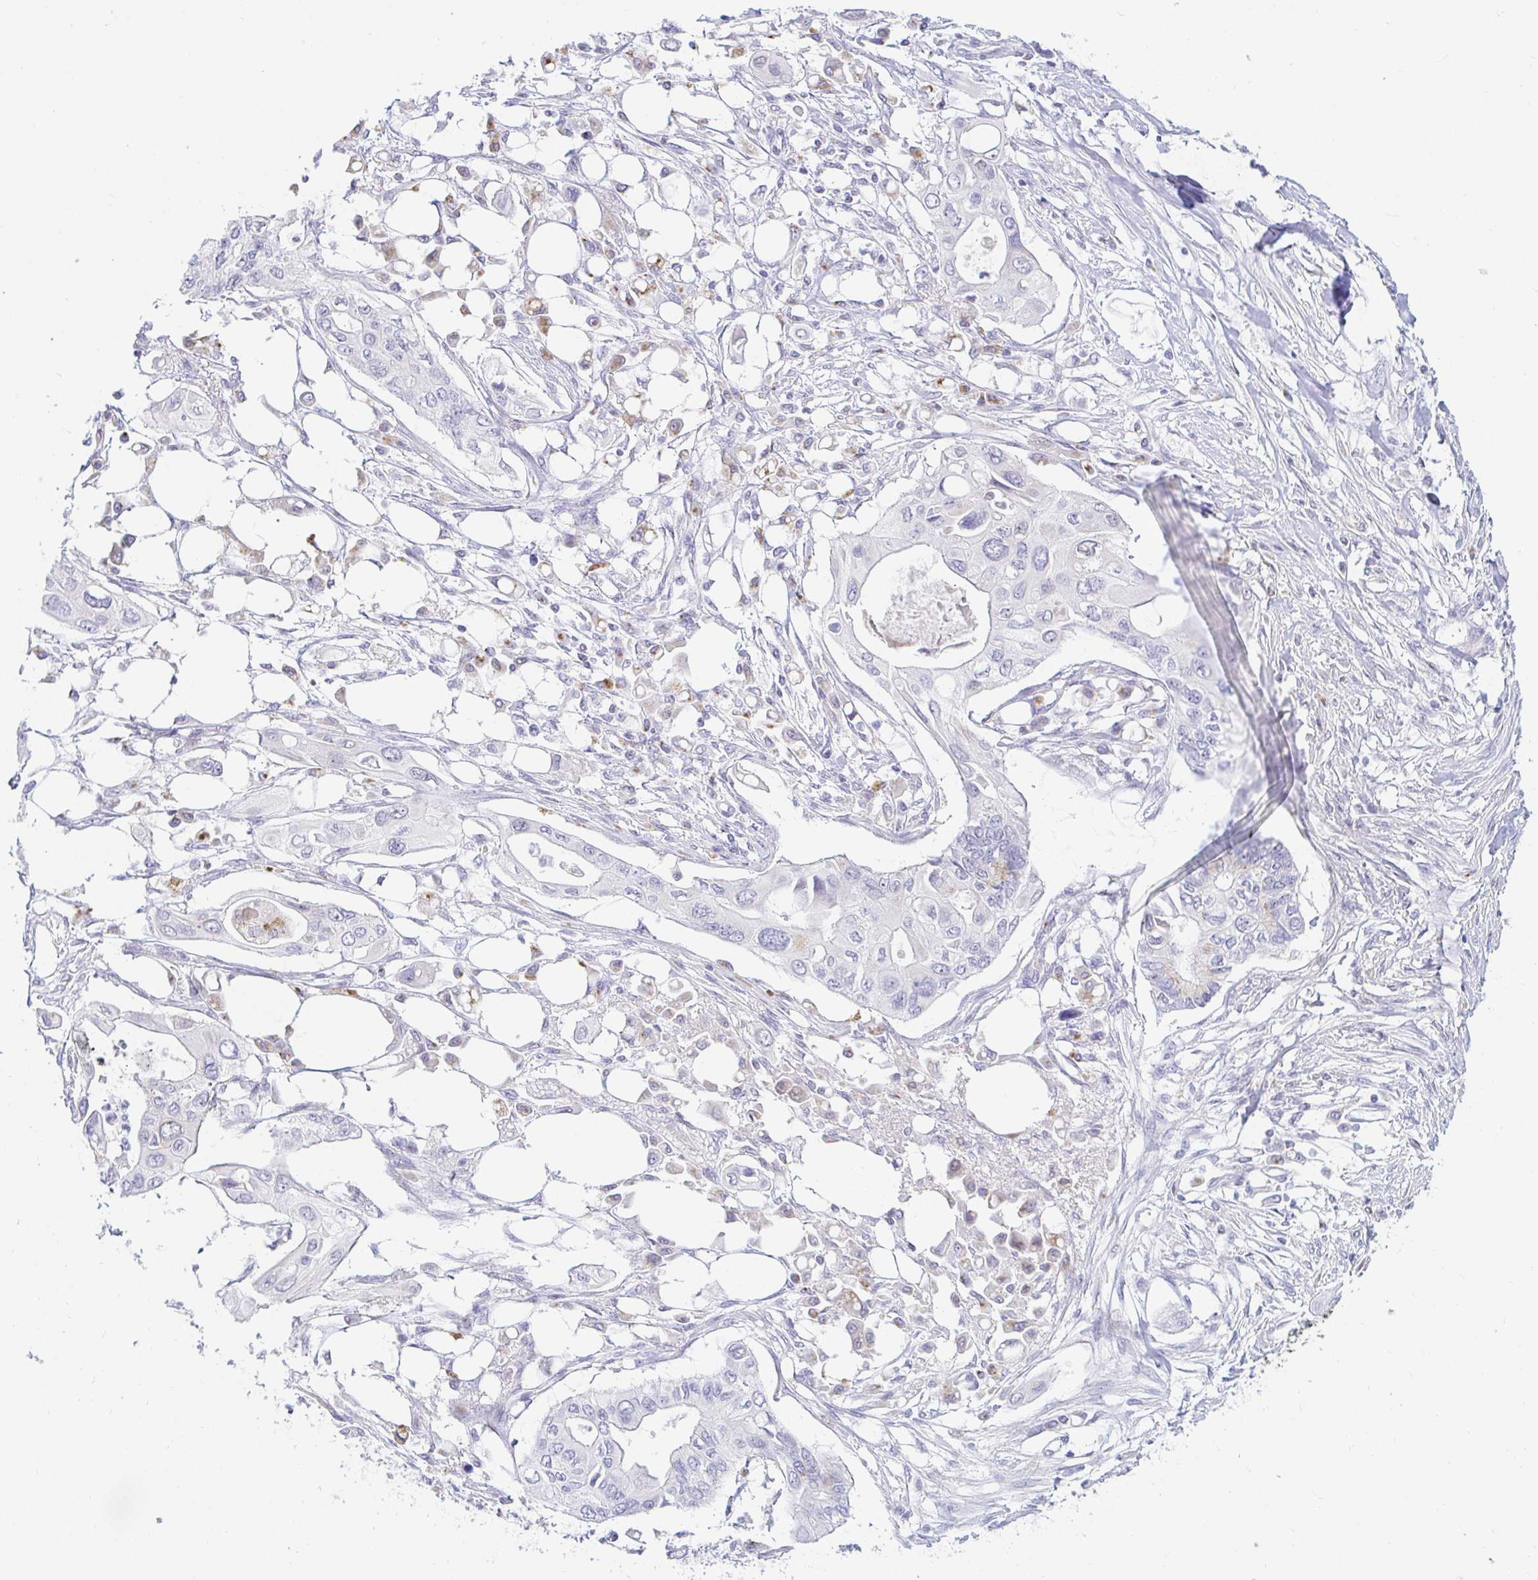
{"staining": {"intensity": "negative", "quantity": "none", "location": "none"}, "tissue": "pancreatic cancer", "cell_type": "Tumor cells", "image_type": "cancer", "snomed": [{"axis": "morphology", "description": "Adenocarcinoma, NOS"}, {"axis": "topography", "description": "Pancreas"}], "caption": "Tumor cells are negative for protein expression in human pancreatic adenocarcinoma.", "gene": "OR51D1", "patient": {"sex": "female", "age": 63}}